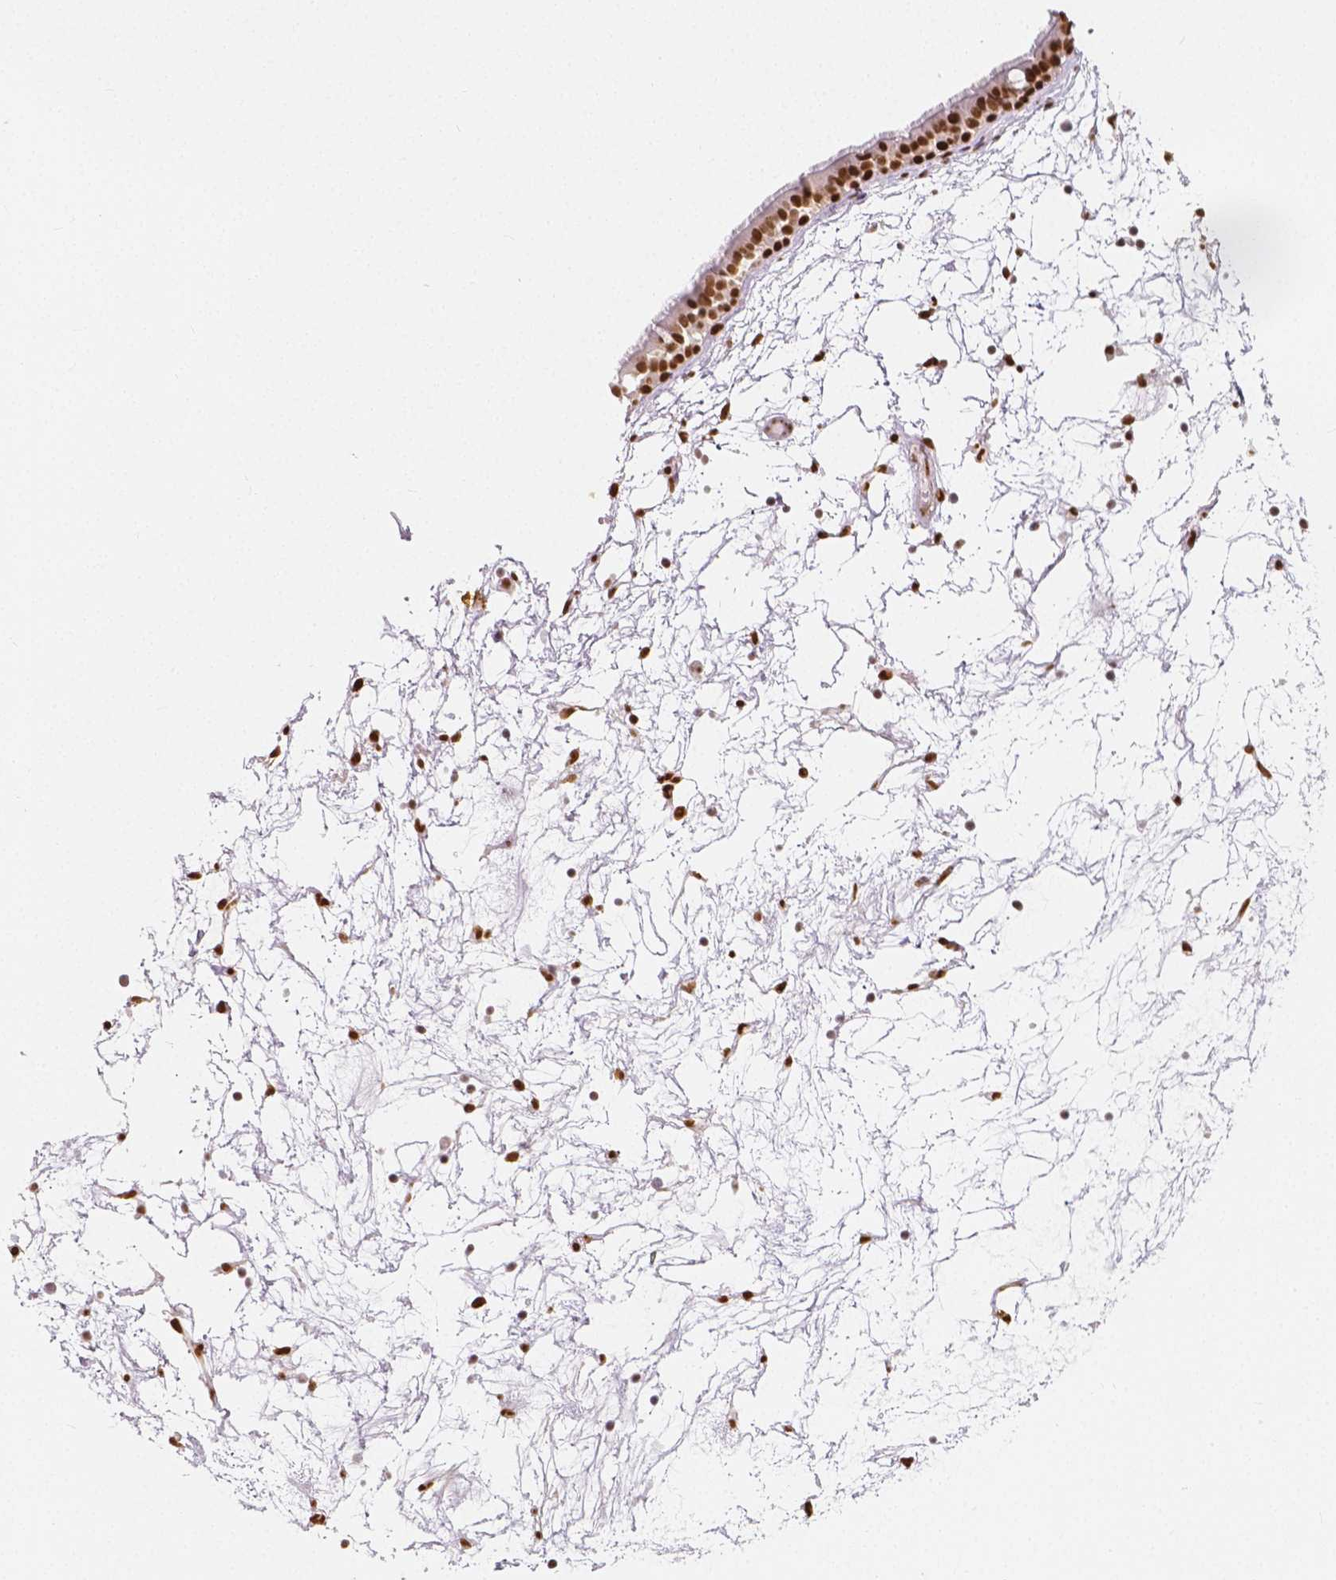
{"staining": {"intensity": "moderate", "quantity": ">75%", "location": "nuclear"}, "tissue": "nasopharynx", "cell_type": "Respiratory epithelial cells", "image_type": "normal", "snomed": [{"axis": "morphology", "description": "Normal tissue, NOS"}, {"axis": "topography", "description": "Nasopharynx"}], "caption": "About >75% of respiratory epithelial cells in benign nasopharynx exhibit moderate nuclear protein expression as visualized by brown immunohistochemical staining.", "gene": "NUCKS1", "patient": {"sex": "male", "age": 68}}